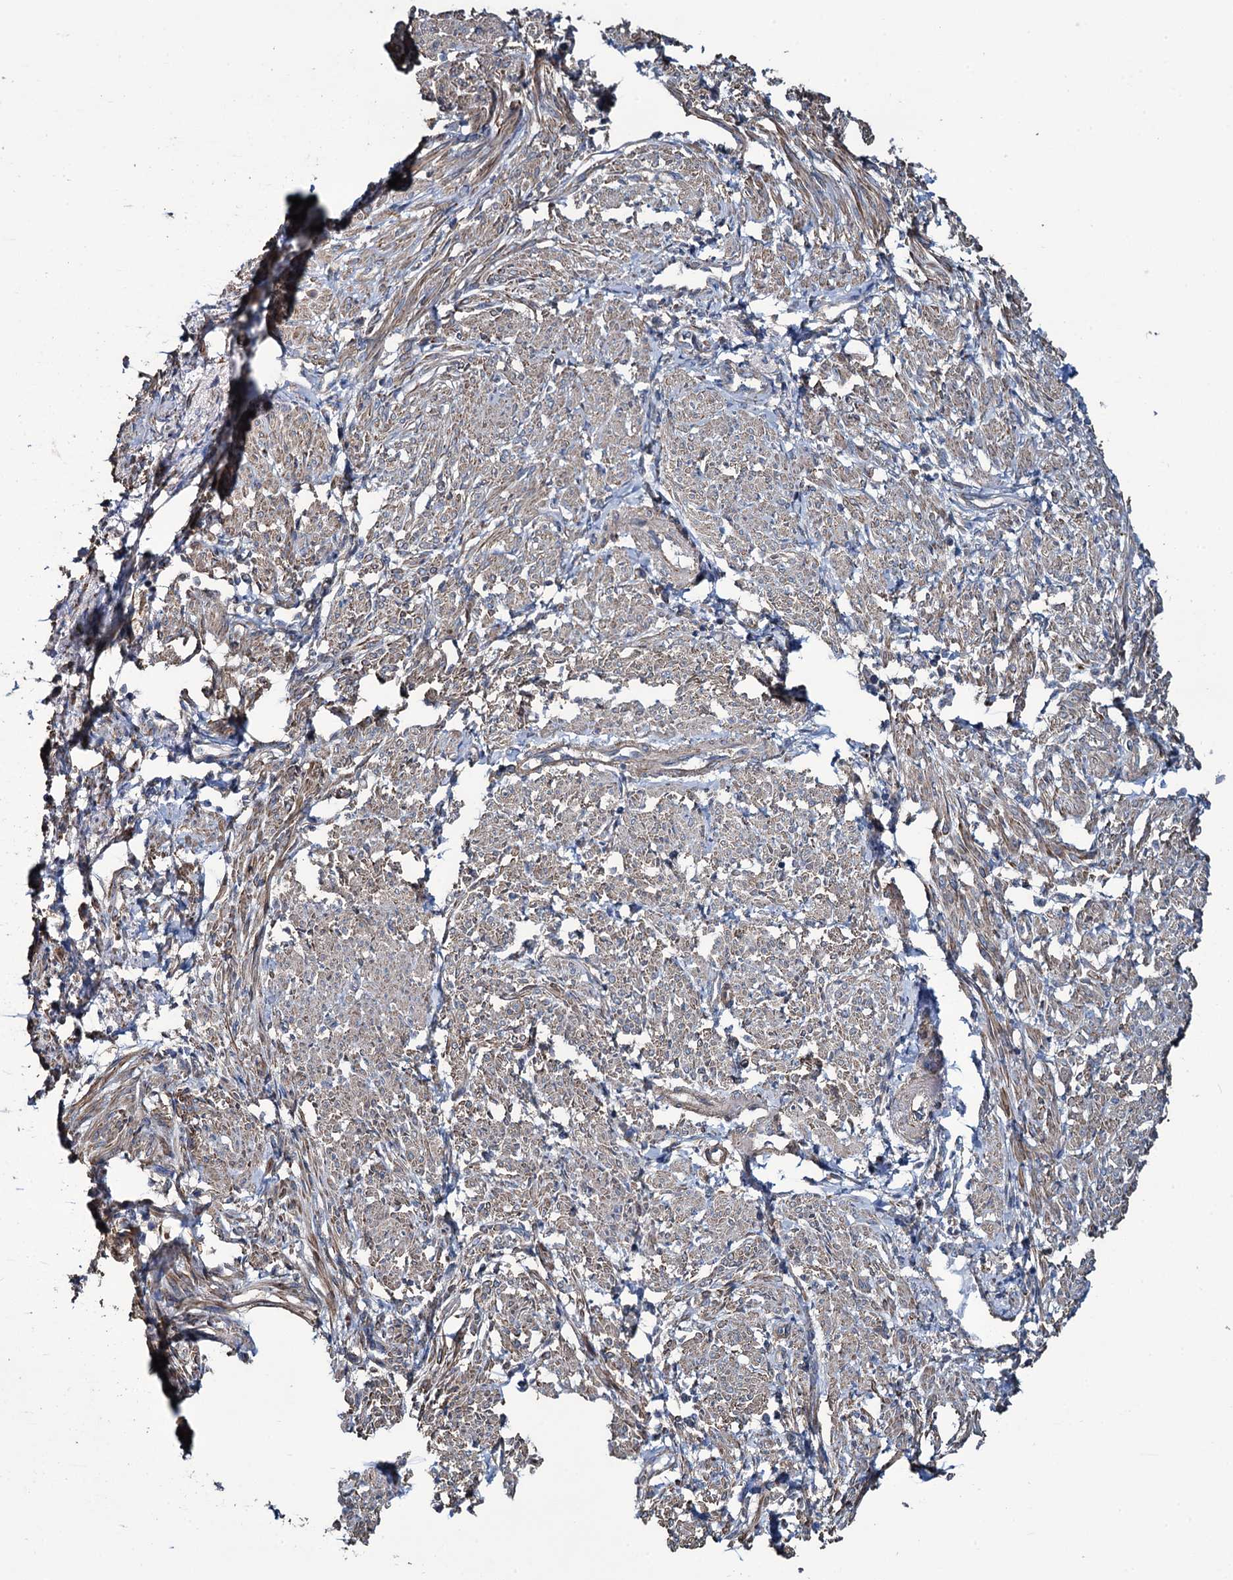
{"staining": {"intensity": "moderate", "quantity": "25%-75%", "location": "cytoplasmic/membranous"}, "tissue": "smooth muscle", "cell_type": "Smooth muscle cells", "image_type": "normal", "snomed": [{"axis": "morphology", "description": "Normal tissue, NOS"}, {"axis": "topography", "description": "Smooth muscle"}], "caption": "A medium amount of moderate cytoplasmic/membranous expression is seen in approximately 25%-75% of smooth muscle cells in benign smooth muscle.", "gene": "WIPF3", "patient": {"sex": "female", "age": 39}}